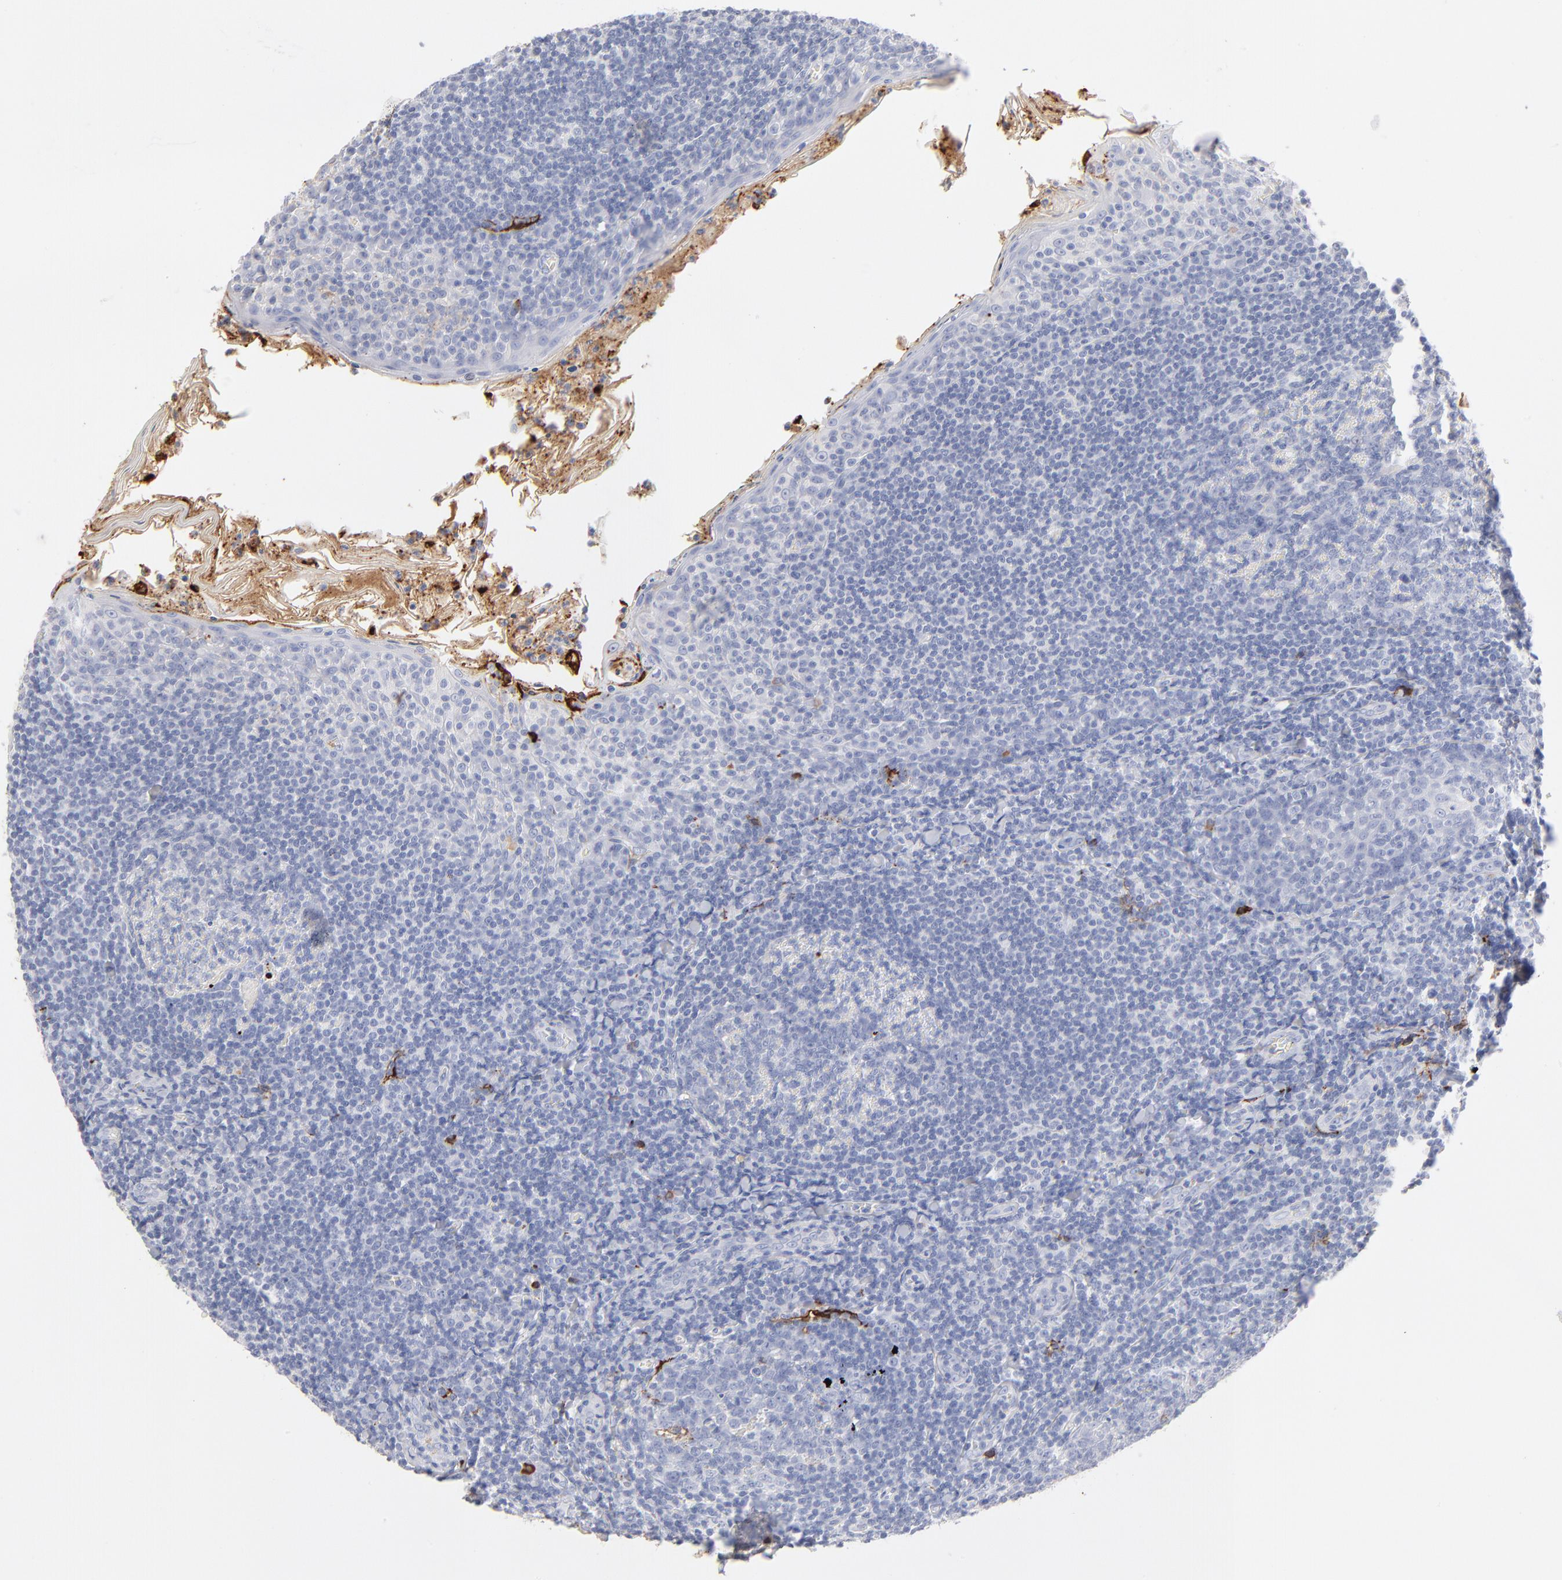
{"staining": {"intensity": "negative", "quantity": "none", "location": "none"}, "tissue": "tonsil", "cell_type": "Germinal center cells", "image_type": "normal", "snomed": [{"axis": "morphology", "description": "Normal tissue, NOS"}, {"axis": "topography", "description": "Tonsil"}], "caption": "Tonsil was stained to show a protein in brown. There is no significant expression in germinal center cells. (IHC, brightfield microscopy, high magnification).", "gene": "APOH", "patient": {"sex": "male", "age": 31}}